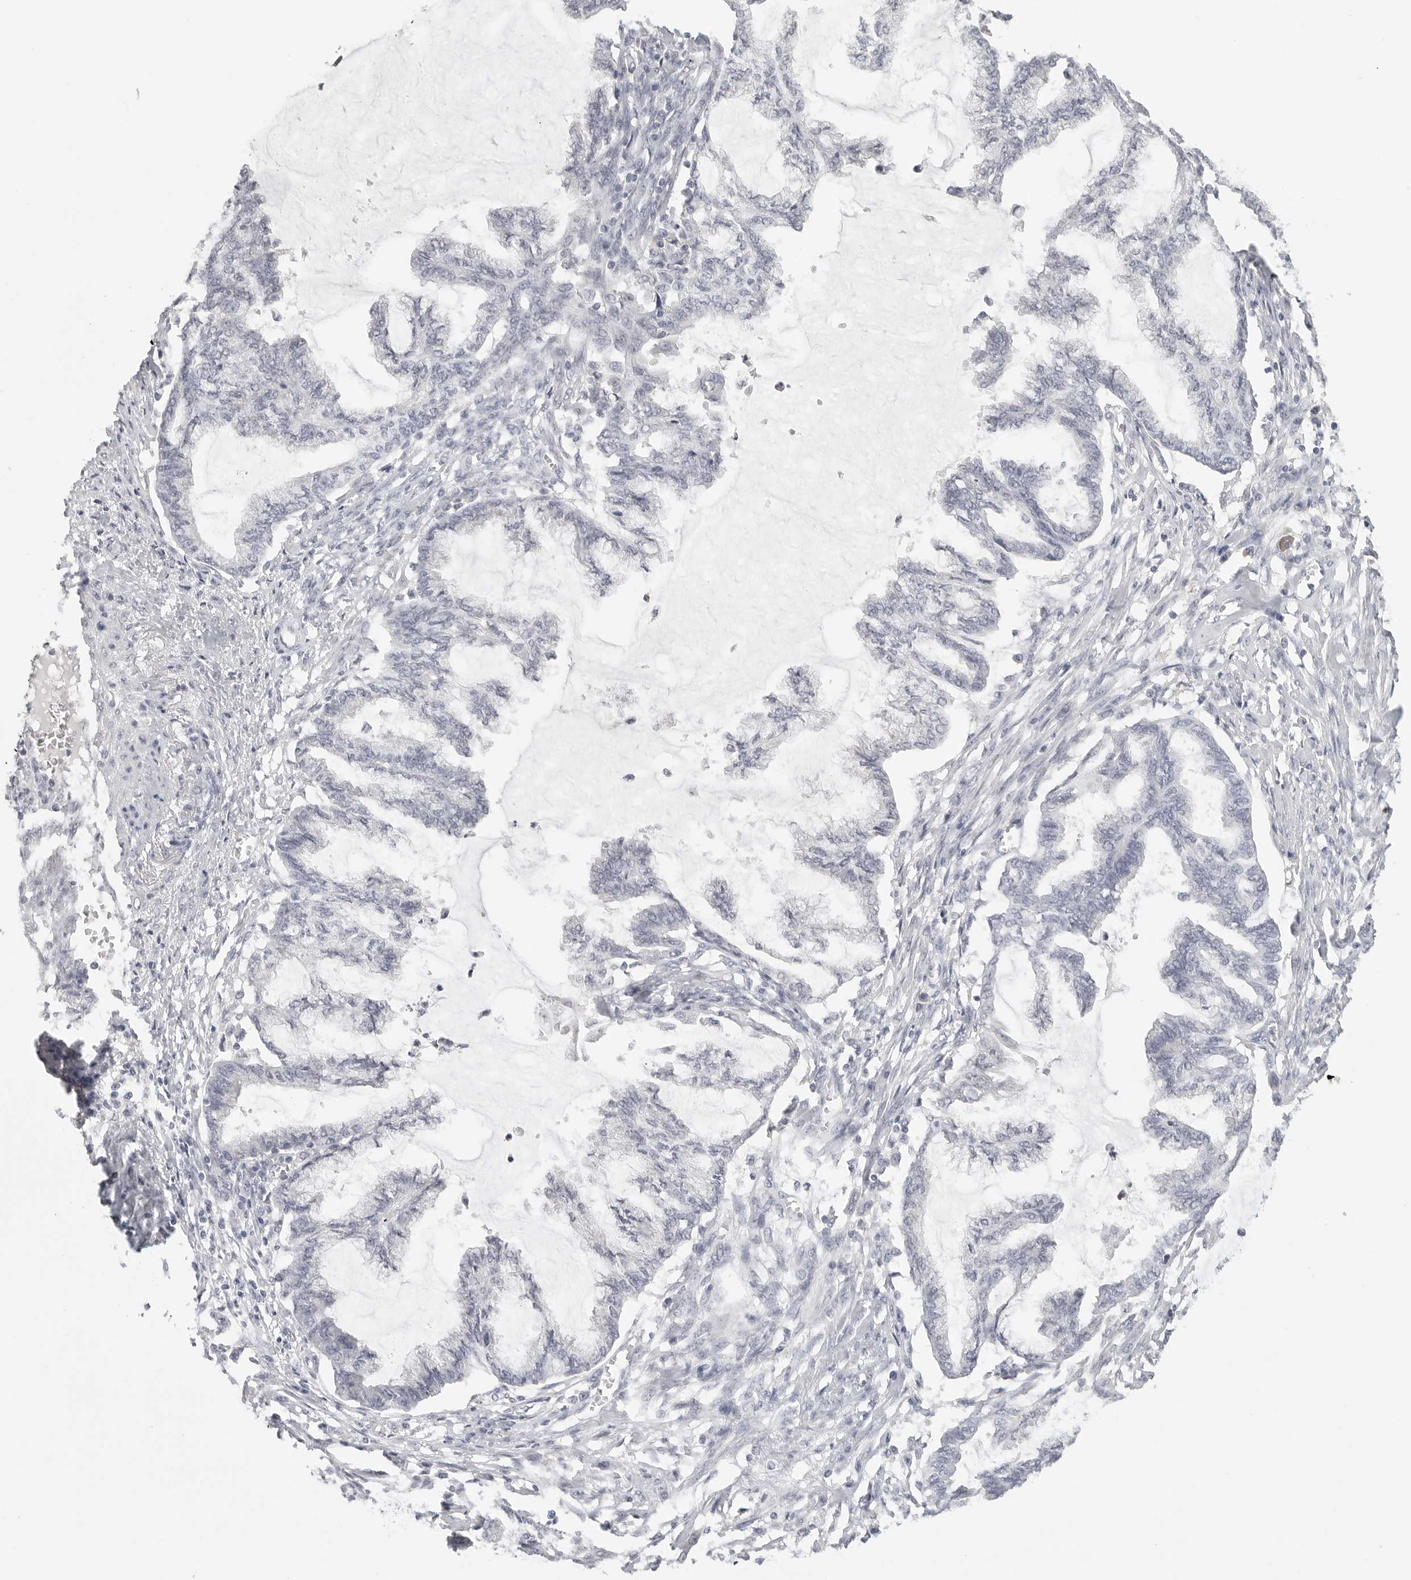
{"staining": {"intensity": "negative", "quantity": "none", "location": "none"}, "tissue": "endometrial cancer", "cell_type": "Tumor cells", "image_type": "cancer", "snomed": [{"axis": "morphology", "description": "Adenocarcinoma, NOS"}, {"axis": "topography", "description": "Endometrium"}], "caption": "Tumor cells are negative for brown protein staining in adenocarcinoma (endometrial).", "gene": "HMGCS2", "patient": {"sex": "female", "age": 86}}